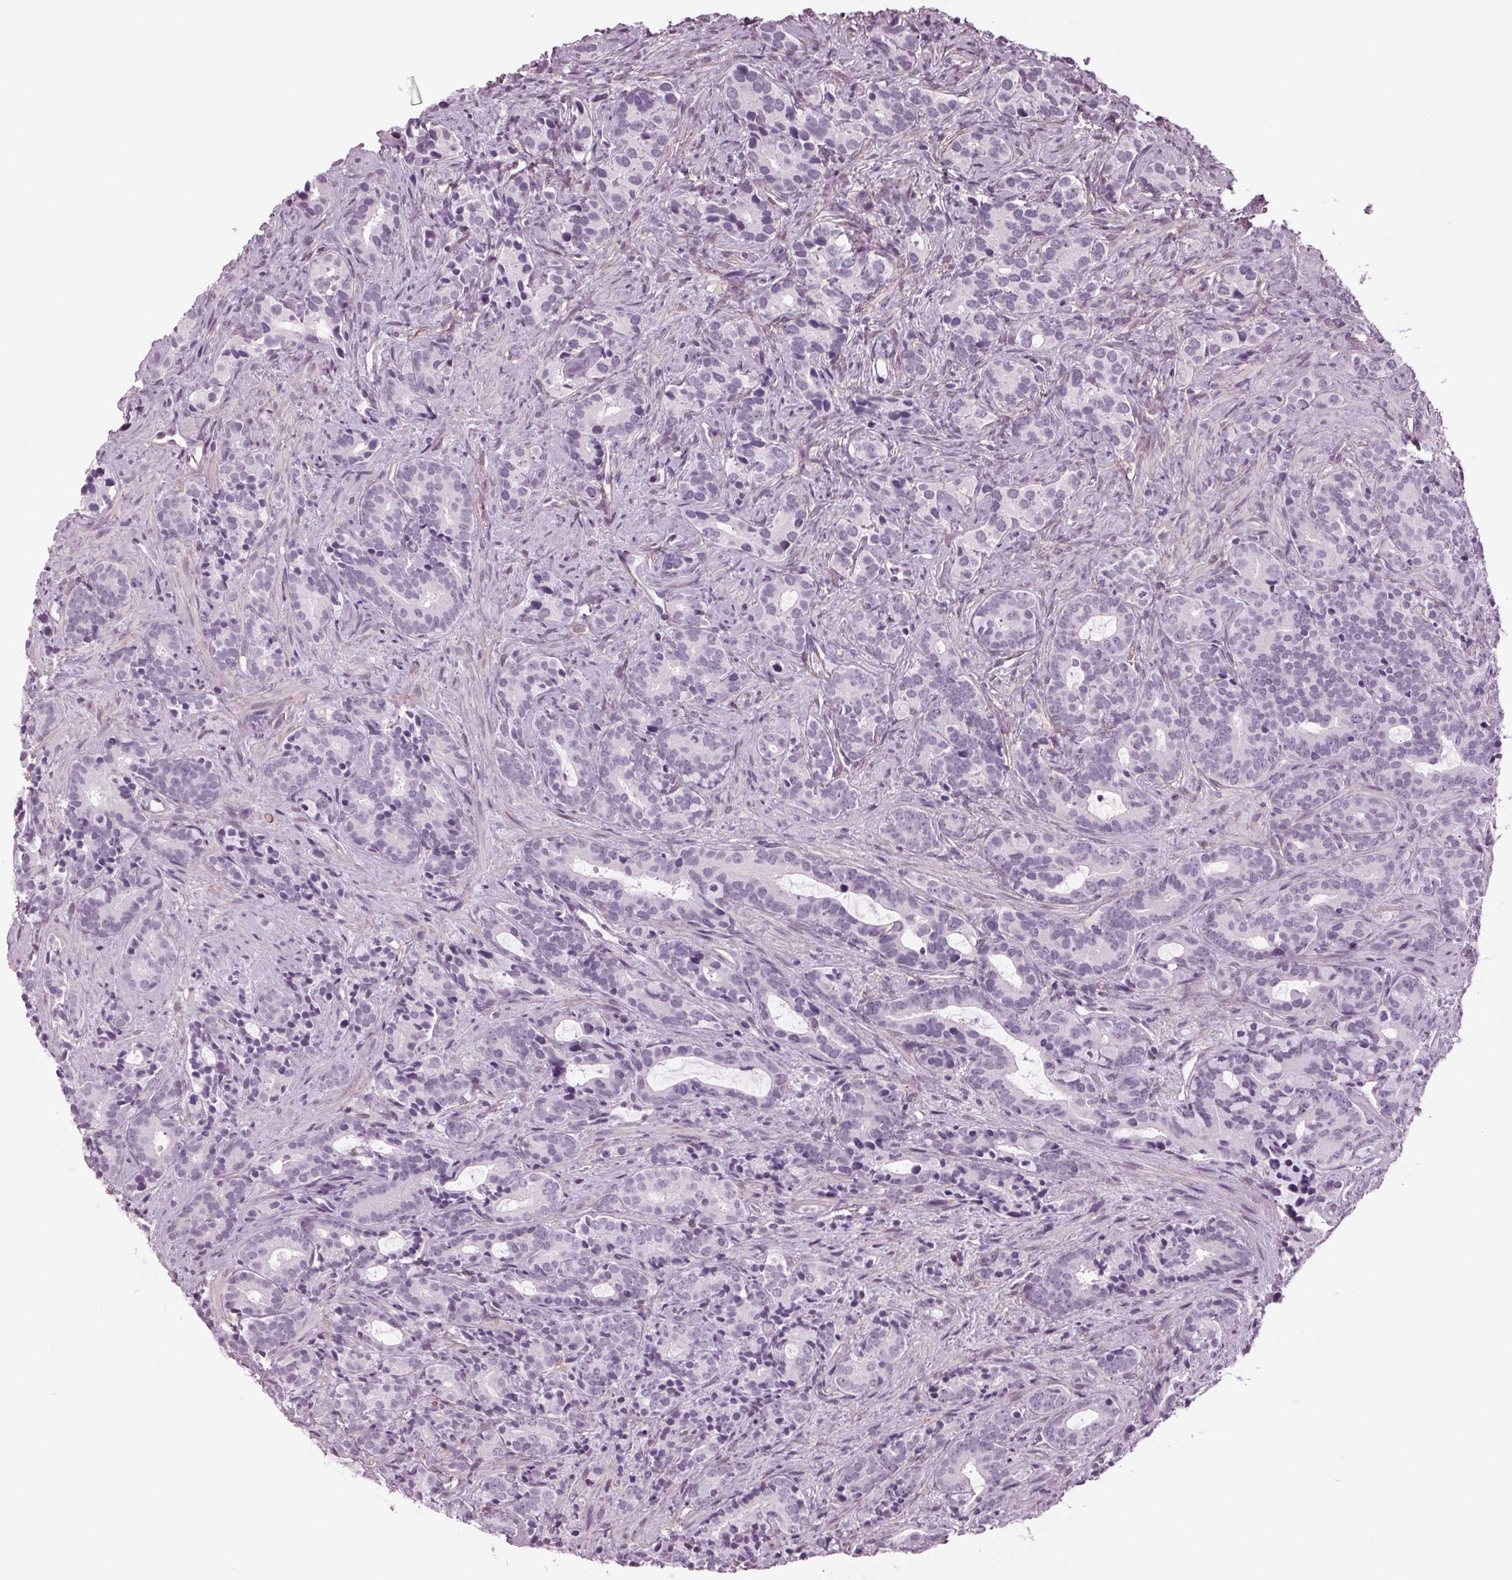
{"staining": {"intensity": "negative", "quantity": "none", "location": "none"}, "tissue": "prostate cancer", "cell_type": "Tumor cells", "image_type": "cancer", "snomed": [{"axis": "morphology", "description": "Adenocarcinoma, High grade"}, {"axis": "topography", "description": "Prostate"}], "caption": "Immunohistochemistry of adenocarcinoma (high-grade) (prostate) demonstrates no staining in tumor cells. (Brightfield microscopy of DAB (3,3'-diaminobenzidine) immunohistochemistry at high magnification).", "gene": "BHLHE22", "patient": {"sex": "male", "age": 84}}